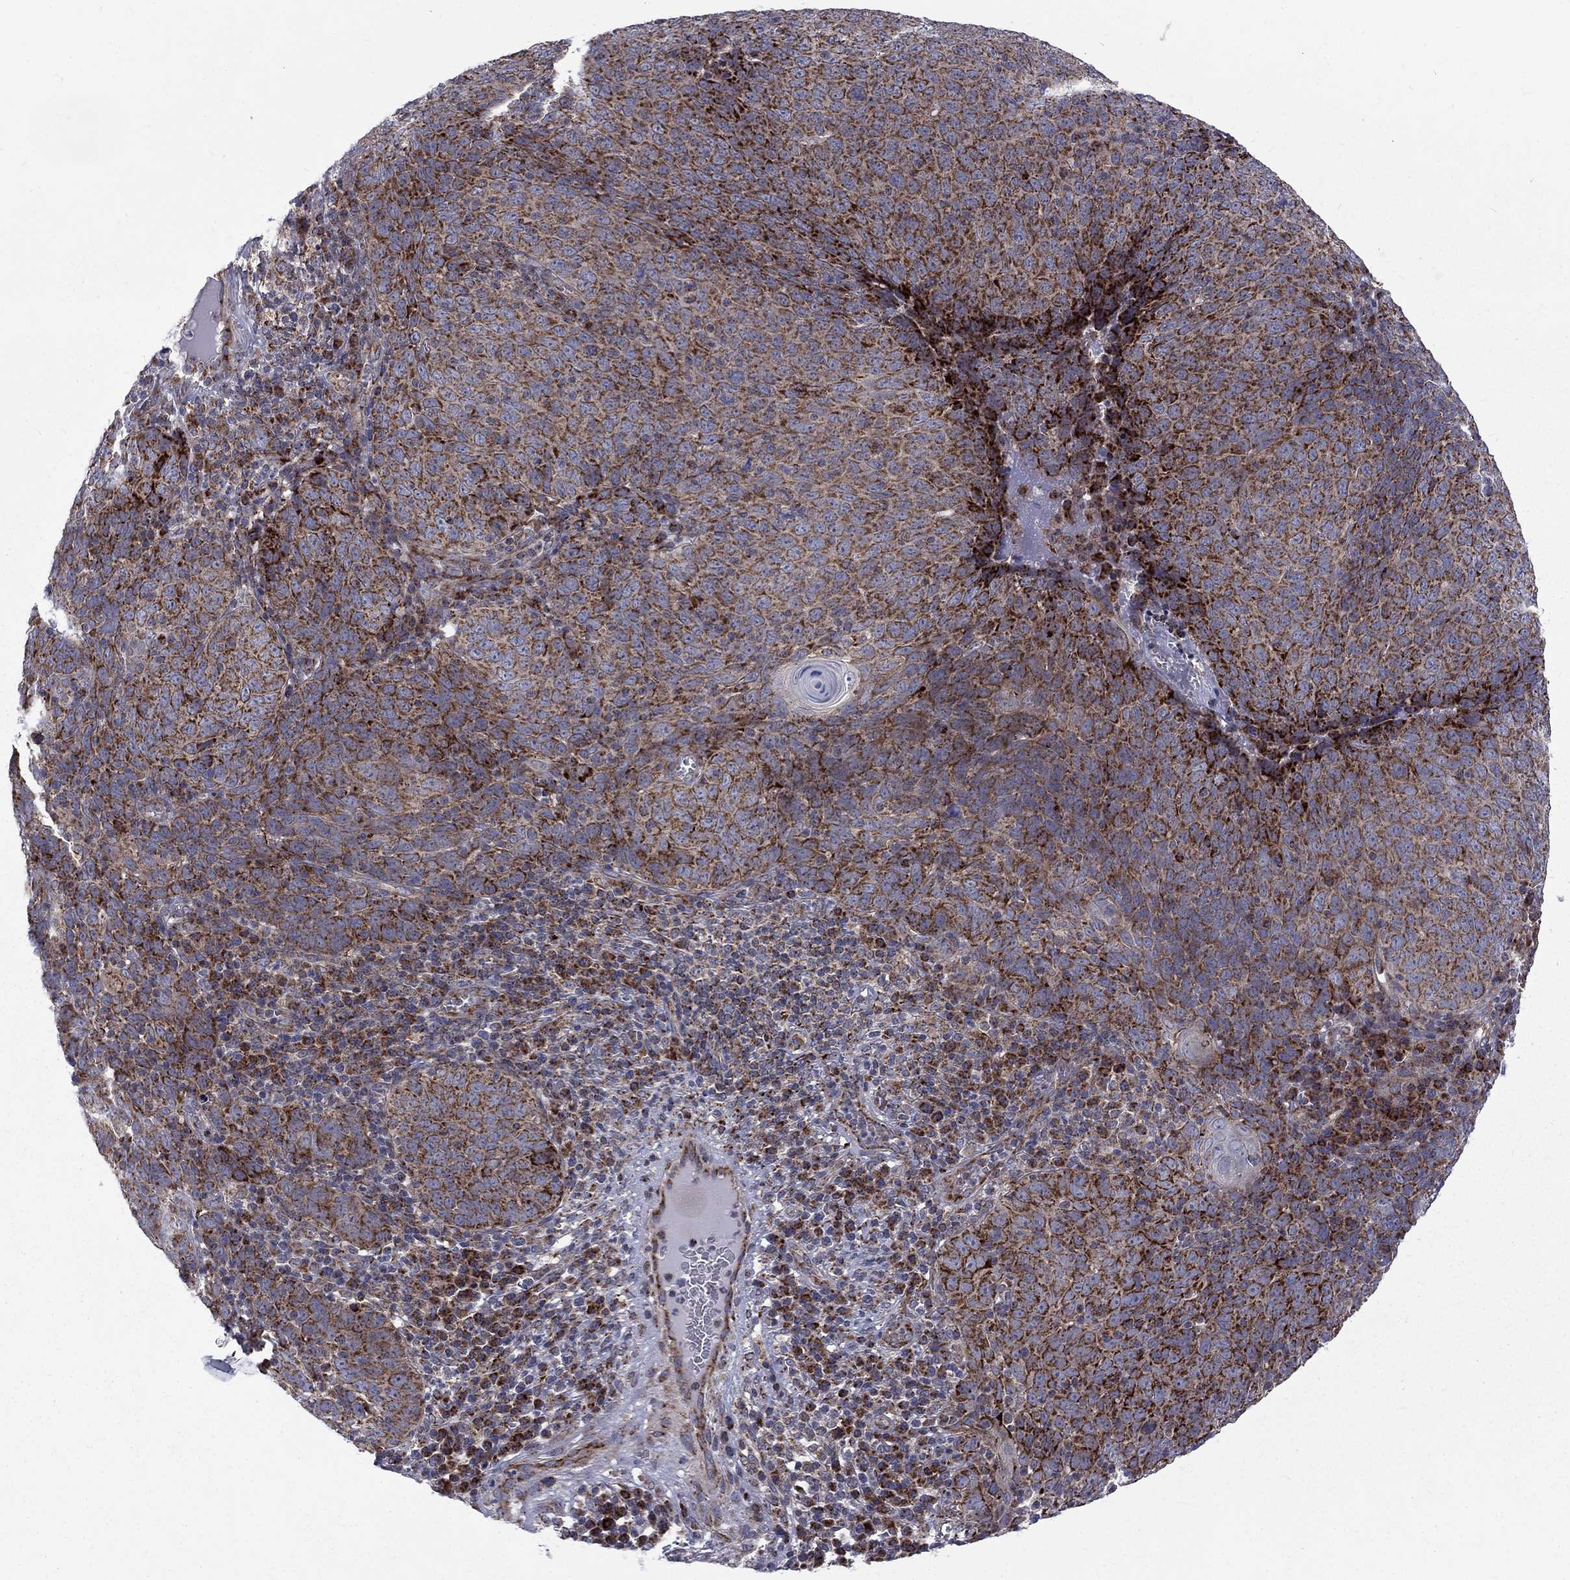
{"staining": {"intensity": "strong", "quantity": ">75%", "location": "cytoplasmic/membranous"}, "tissue": "skin cancer", "cell_type": "Tumor cells", "image_type": "cancer", "snomed": [{"axis": "morphology", "description": "Squamous cell carcinoma, NOS"}, {"axis": "topography", "description": "Skin"}, {"axis": "topography", "description": "Anal"}], "caption": "Immunohistochemistry image of neoplastic tissue: skin cancer stained using immunohistochemistry demonstrates high levels of strong protein expression localized specifically in the cytoplasmic/membranous of tumor cells, appearing as a cytoplasmic/membranous brown color.", "gene": "ALDH1B1", "patient": {"sex": "female", "age": 51}}